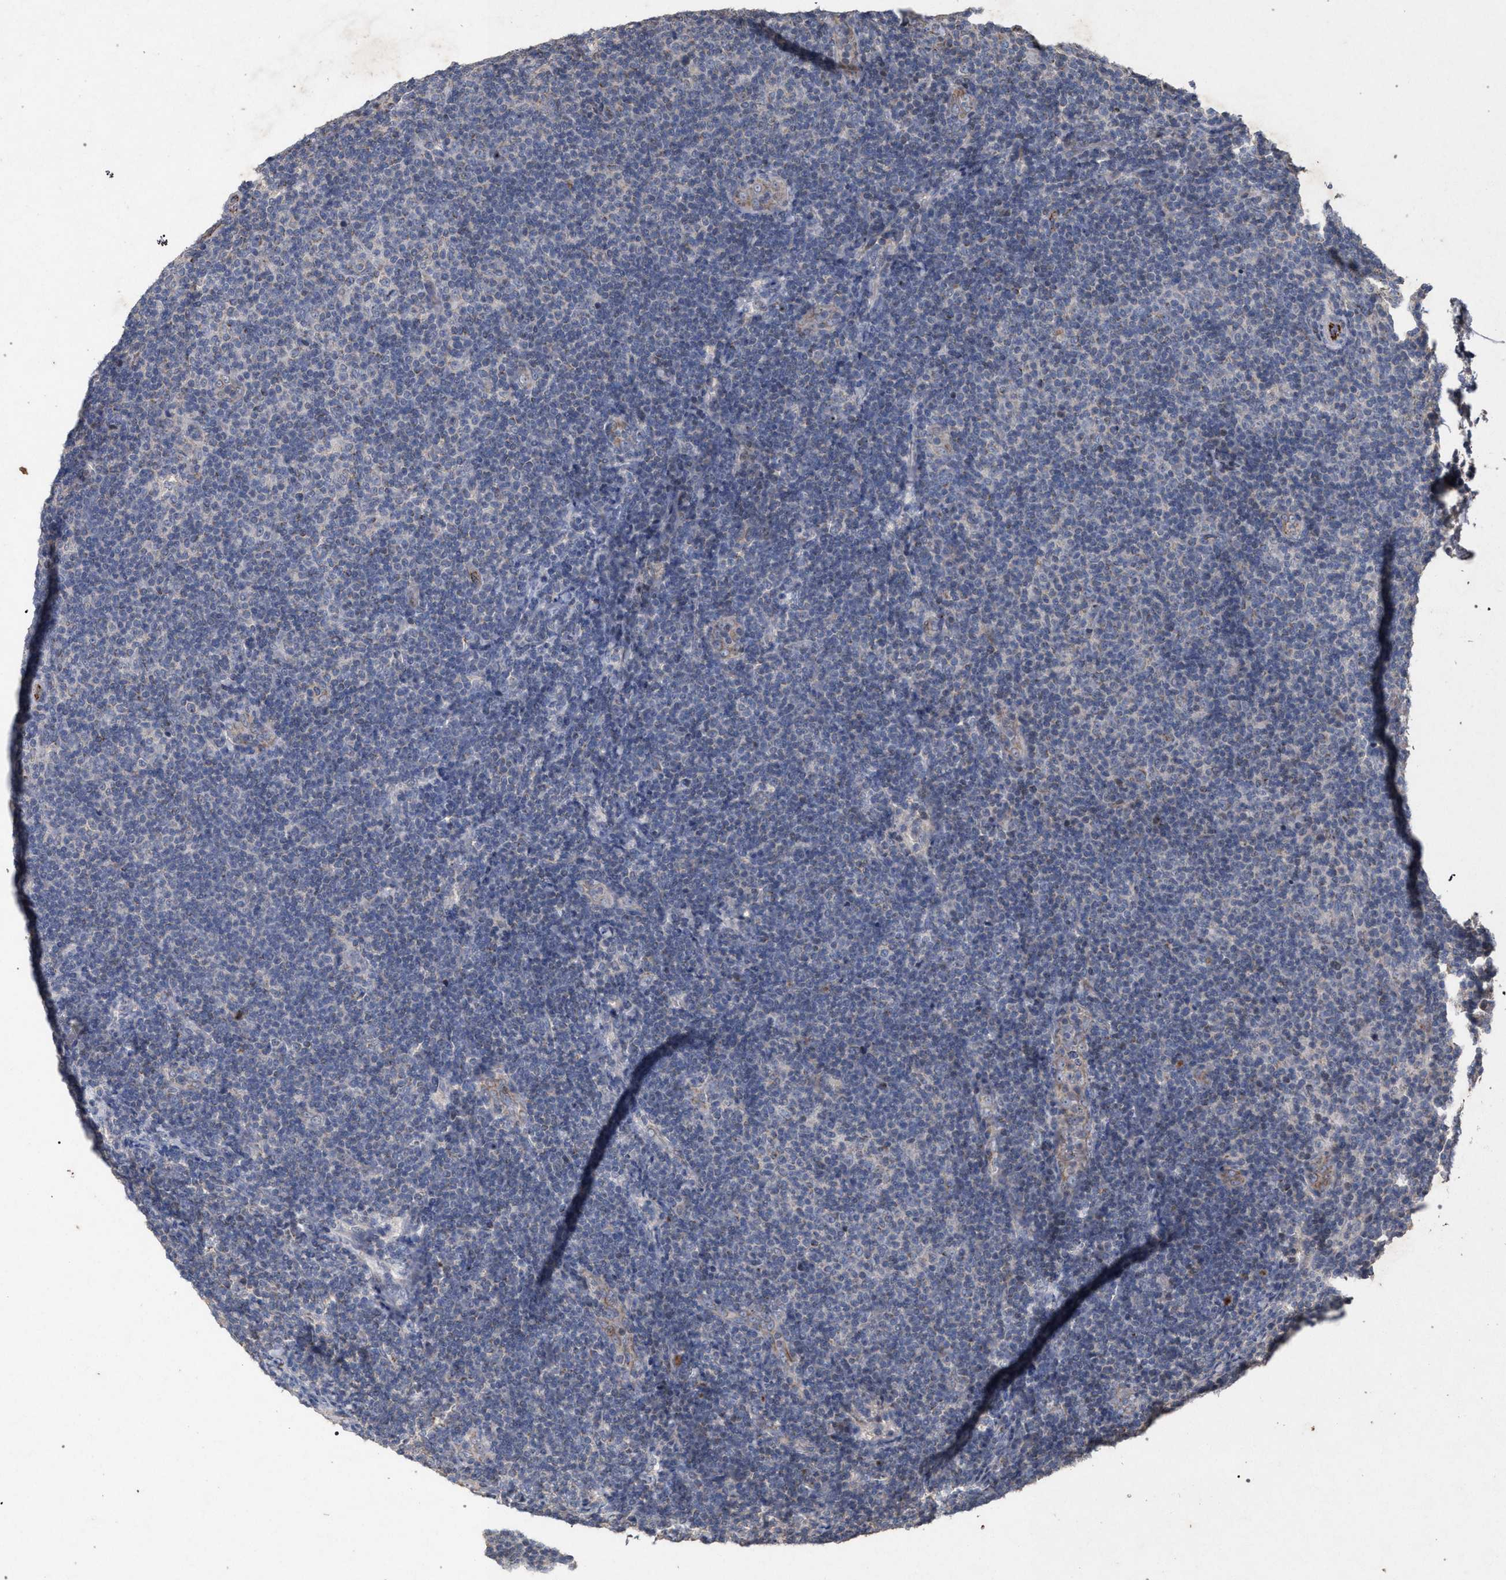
{"staining": {"intensity": "negative", "quantity": "none", "location": "none"}, "tissue": "lymphoma", "cell_type": "Tumor cells", "image_type": "cancer", "snomed": [{"axis": "morphology", "description": "Malignant lymphoma, non-Hodgkin's type, Low grade"}, {"axis": "topography", "description": "Lymph node"}], "caption": "The image demonstrates no staining of tumor cells in lymphoma.", "gene": "PKD2L1", "patient": {"sex": "male", "age": 83}}